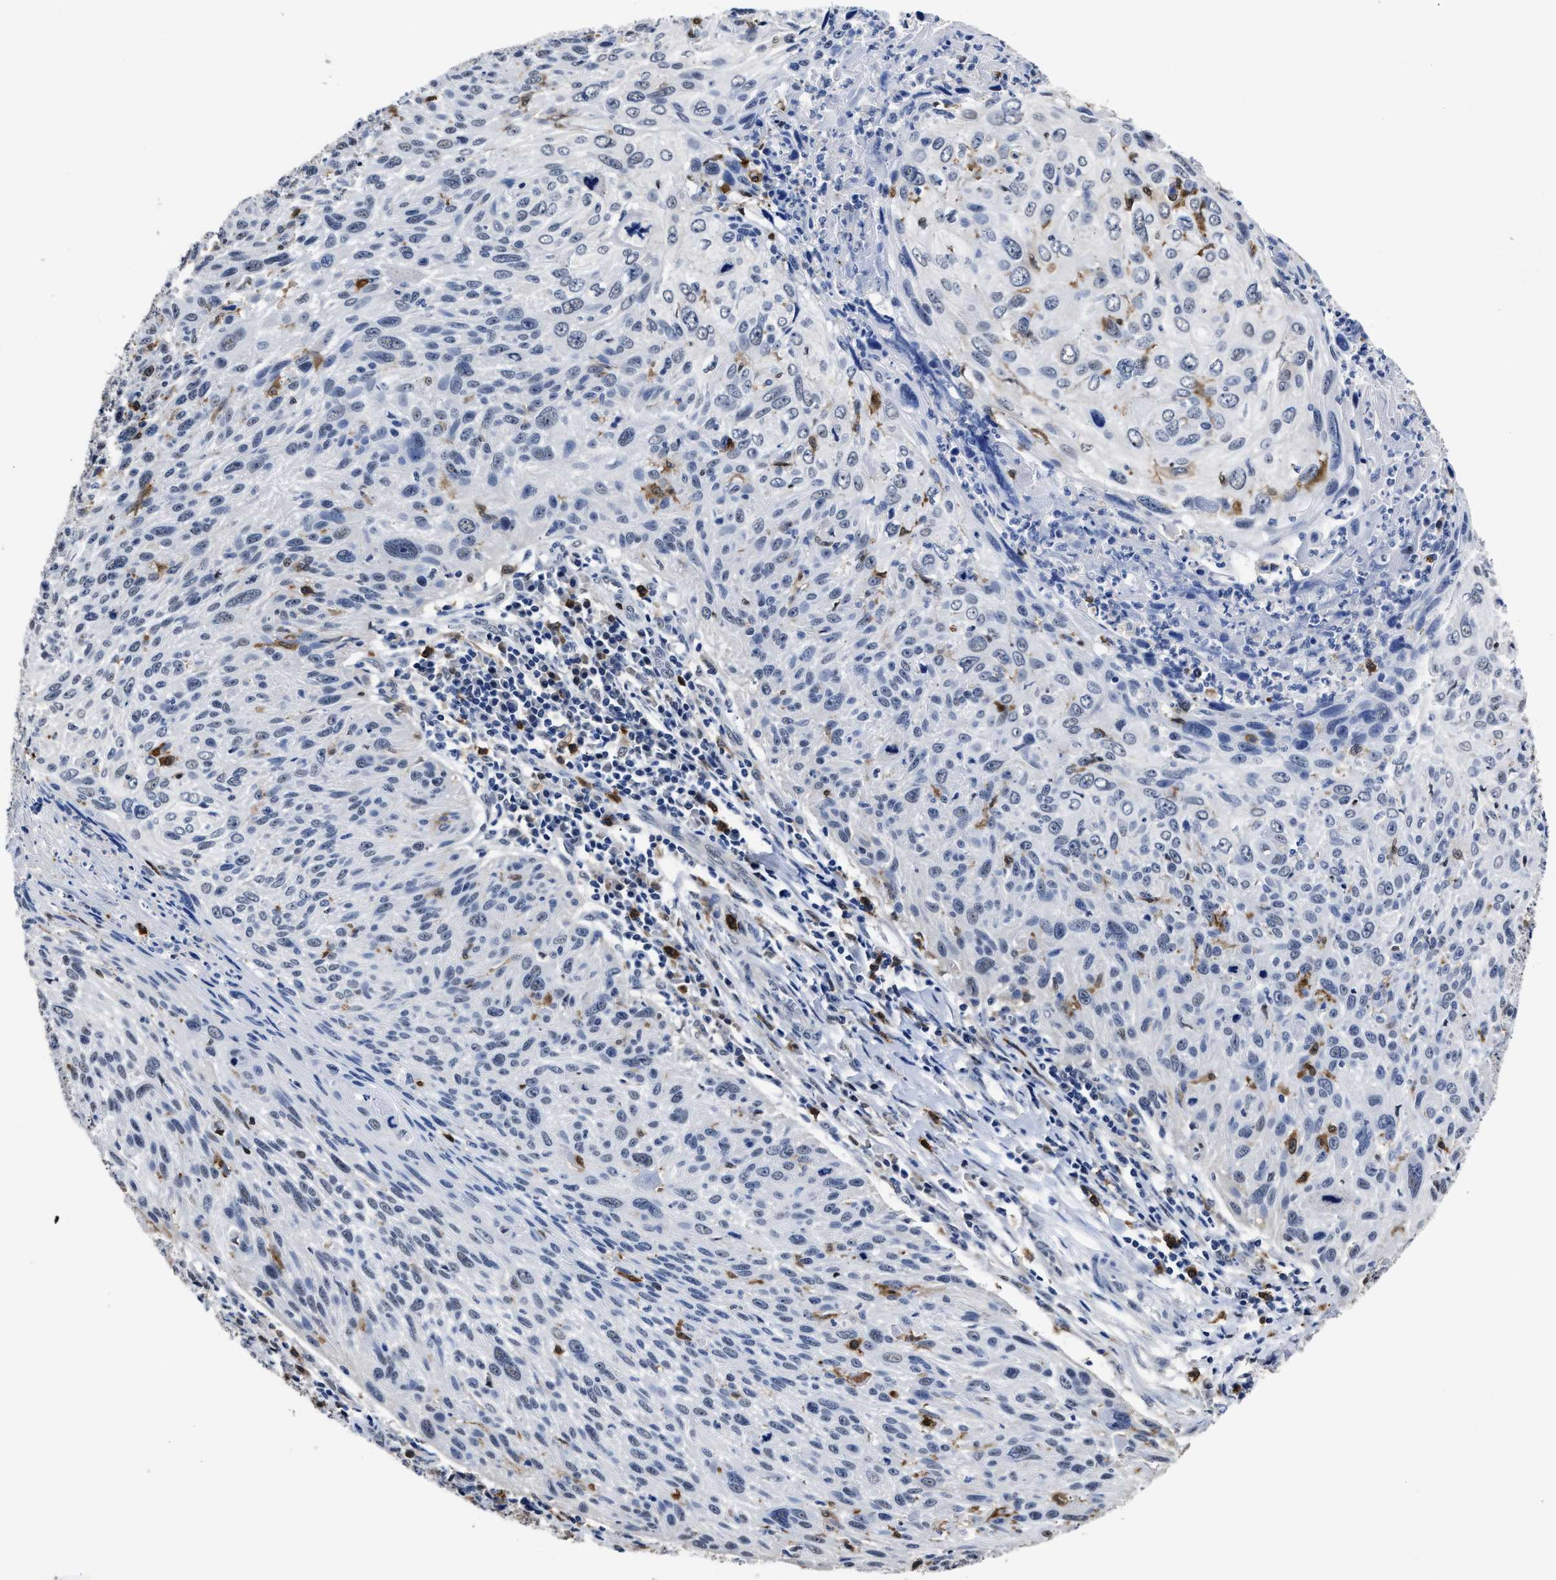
{"staining": {"intensity": "negative", "quantity": "none", "location": "none"}, "tissue": "cervical cancer", "cell_type": "Tumor cells", "image_type": "cancer", "snomed": [{"axis": "morphology", "description": "Squamous cell carcinoma, NOS"}, {"axis": "topography", "description": "Cervix"}], "caption": "There is no significant staining in tumor cells of cervical cancer (squamous cell carcinoma). (DAB immunohistochemistry with hematoxylin counter stain).", "gene": "PRPF4B", "patient": {"sex": "female", "age": 51}}